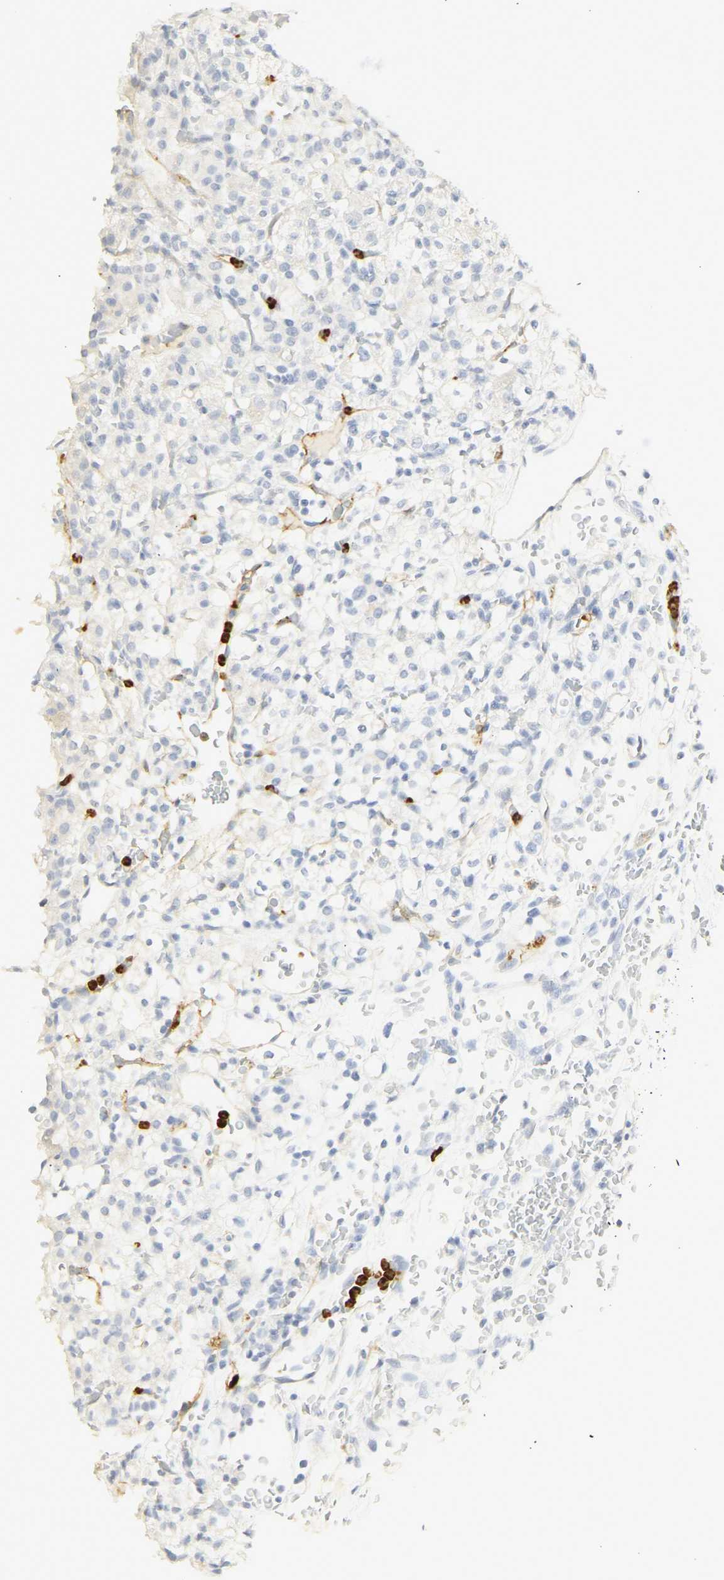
{"staining": {"intensity": "negative", "quantity": "none", "location": "none"}, "tissue": "renal cancer", "cell_type": "Tumor cells", "image_type": "cancer", "snomed": [{"axis": "morphology", "description": "Normal tissue, NOS"}, {"axis": "morphology", "description": "Adenocarcinoma, NOS"}, {"axis": "topography", "description": "Kidney"}], "caption": "This is an immunohistochemistry image of human renal adenocarcinoma. There is no staining in tumor cells.", "gene": "CEACAM5", "patient": {"sex": "female", "age": 72}}